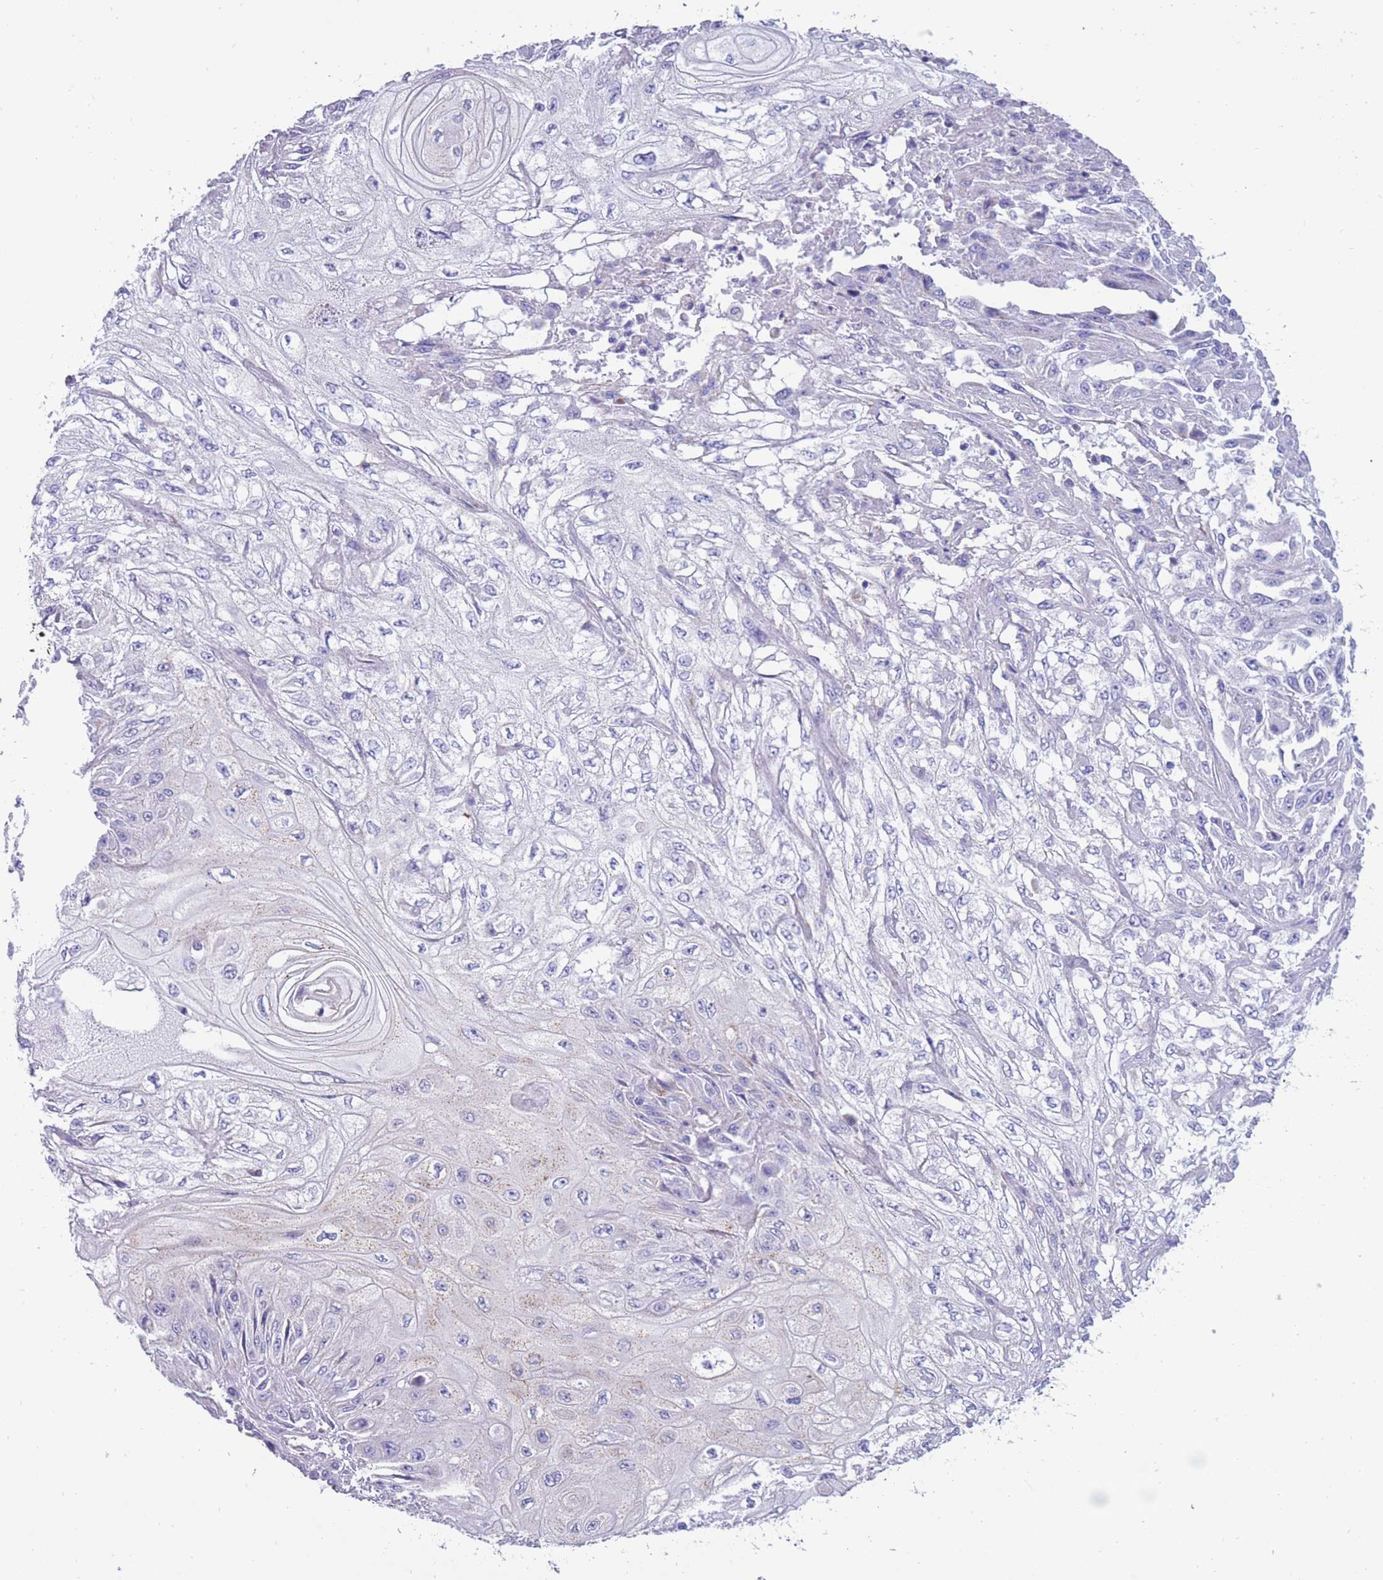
{"staining": {"intensity": "negative", "quantity": "none", "location": "none"}, "tissue": "skin cancer", "cell_type": "Tumor cells", "image_type": "cancer", "snomed": [{"axis": "morphology", "description": "Squamous cell carcinoma, NOS"}, {"axis": "morphology", "description": "Squamous cell carcinoma, metastatic, NOS"}, {"axis": "topography", "description": "Skin"}, {"axis": "topography", "description": "Lymph node"}], "caption": "High magnification brightfield microscopy of metastatic squamous cell carcinoma (skin) stained with DAB (brown) and counterstained with hematoxylin (blue): tumor cells show no significant expression.", "gene": "INTS2", "patient": {"sex": "male", "age": 75}}